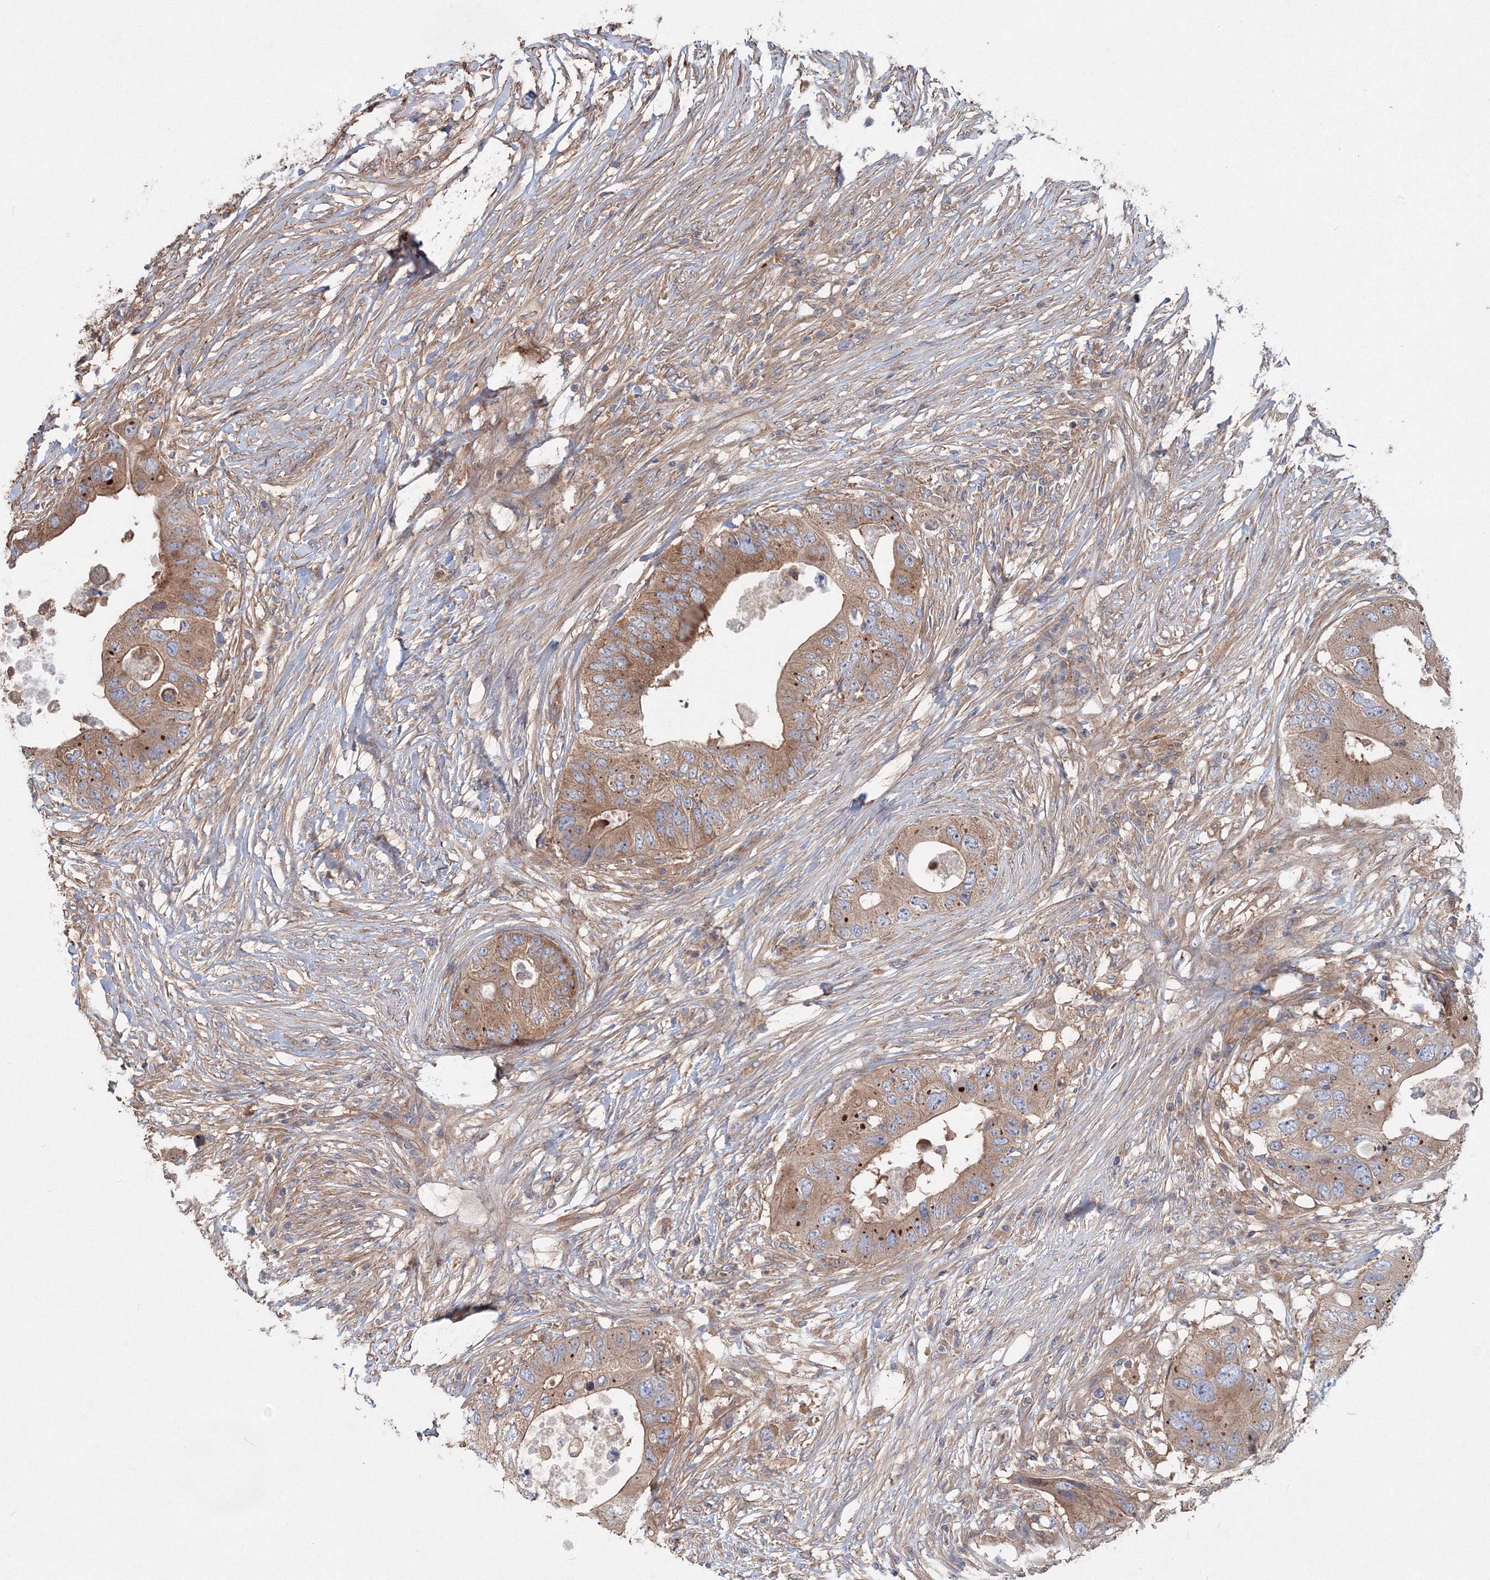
{"staining": {"intensity": "moderate", "quantity": ">75%", "location": "cytoplasmic/membranous"}, "tissue": "colorectal cancer", "cell_type": "Tumor cells", "image_type": "cancer", "snomed": [{"axis": "morphology", "description": "Adenocarcinoma, NOS"}, {"axis": "topography", "description": "Colon"}], "caption": "Moderate cytoplasmic/membranous expression for a protein is appreciated in about >75% of tumor cells of colorectal cancer (adenocarcinoma) using immunohistochemistry.", "gene": "EXOC1", "patient": {"sex": "male", "age": 71}}